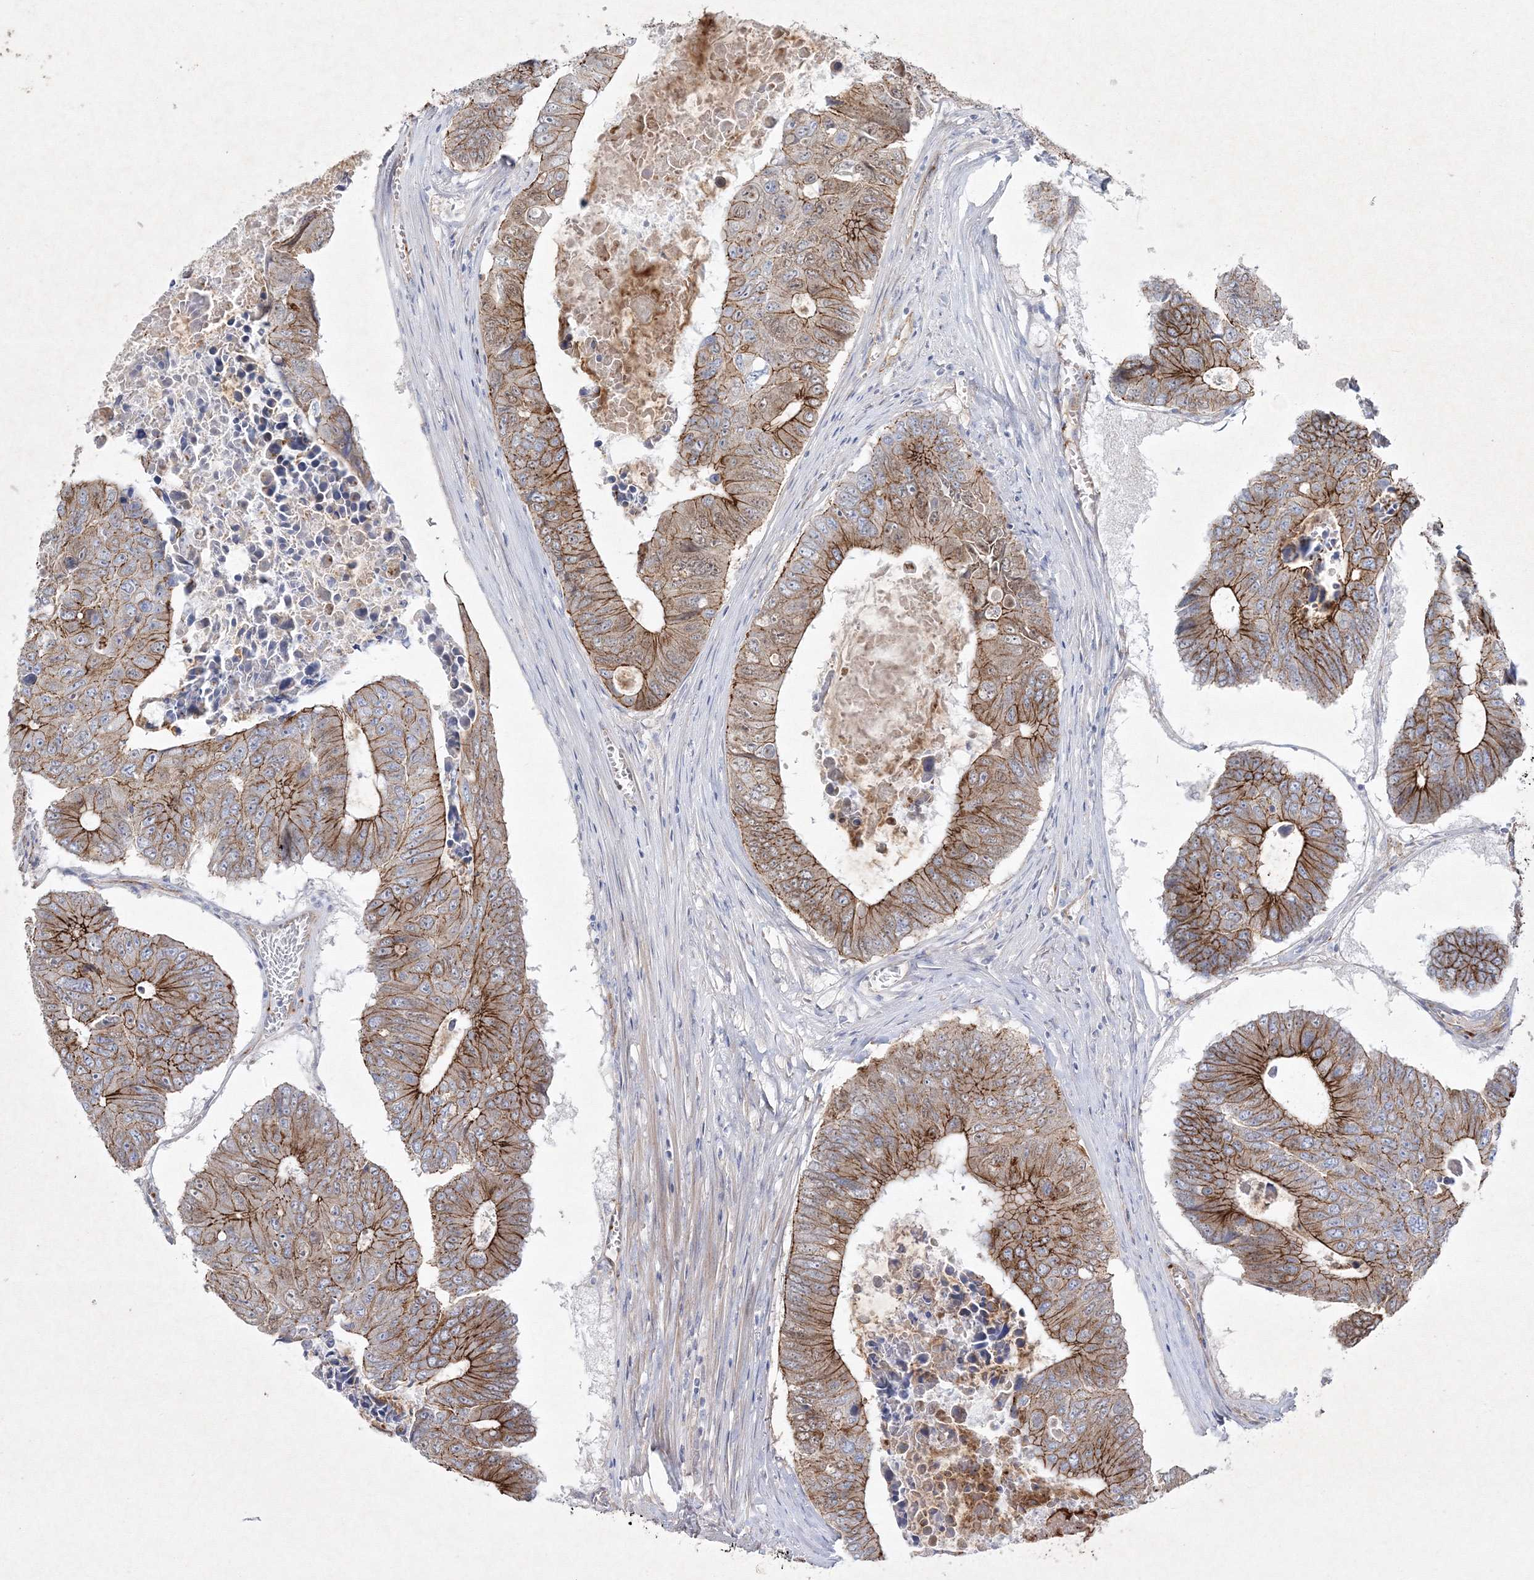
{"staining": {"intensity": "moderate", "quantity": ">75%", "location": "cytoplasmic/membranous"}, "tissue": "colorectal cancer", "cell_type": "Tumor cells", "image_type": "cancer", "snomed": [{"axis": "morphology", "description": "Adenocarcinoma, NOS"}, {"axis": "topography", "description": "Colon"}], "caption": "Immunohistochemistry image of human colorectal cancer stained for a protein (brown), which shows medium levels of moderate cytoplasmic/membranous staining in about >75% of tumor cells.", "gene": "NAA40", "patient": {"sex": "male", "age": 87}}